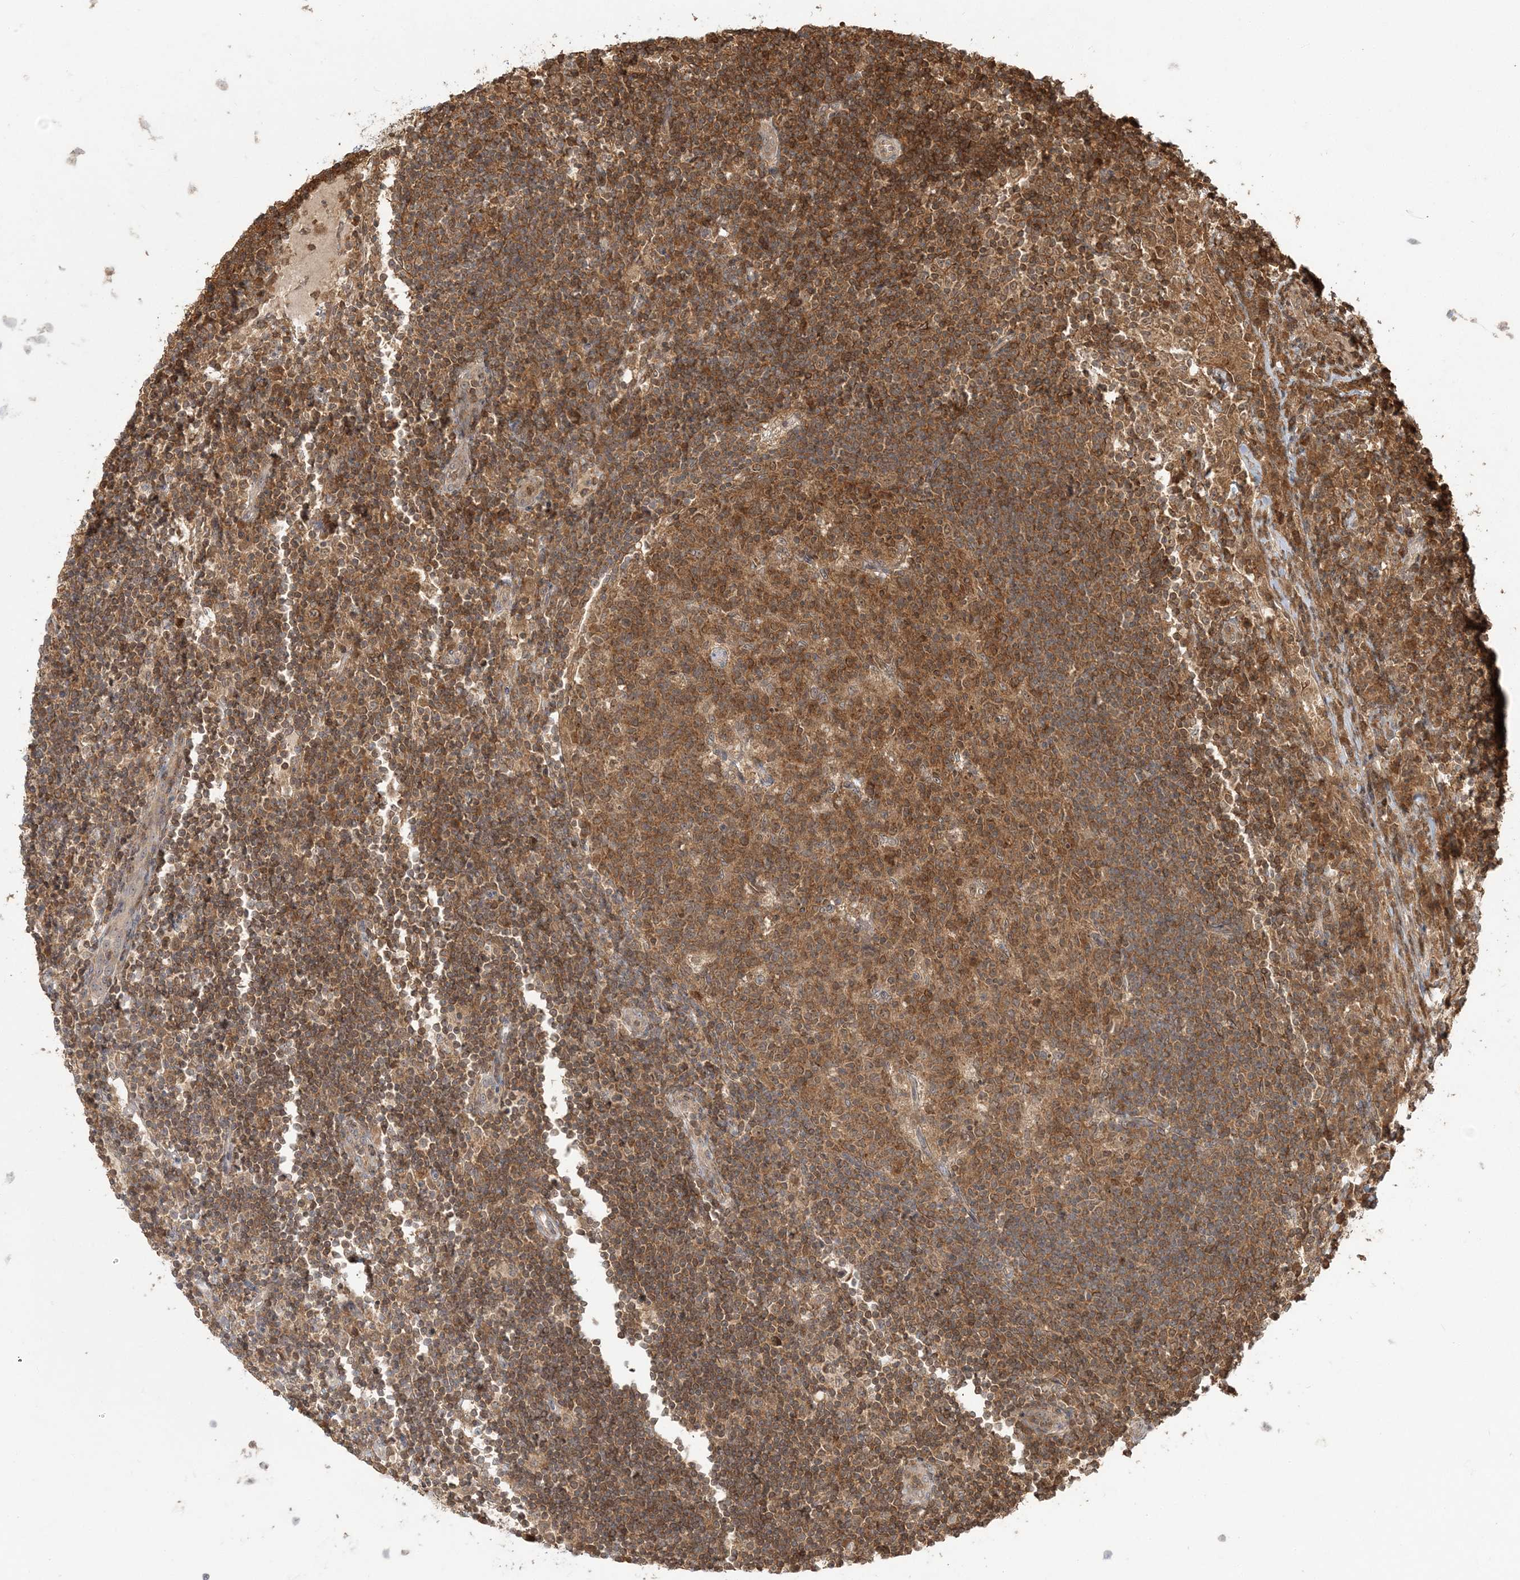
{"staining": {"intensity": "moderate", "quantity": ">75%", "location": "cytoplasmic/membranous,nuclear"}, "tissue": "lymph node", "cell_type": "Germinal center cells", "image_type": "normal", "snomed": [{"axis": "morphology", "description": "Normal tissue, NOS"}, {"axis": "topography", "description": "Lymph node"}], "caption": "Moderate cytoplasmic/membranous,nuclear expression is identified in approximately >75% of germinal center cells in unremarkable lymph node. (DAB (3,3'-diaminobenzidine) IHC with brightfield microscopy, high magnification).", "gene": "CAB39", "patient": {"sex": "female", "age": 53}}